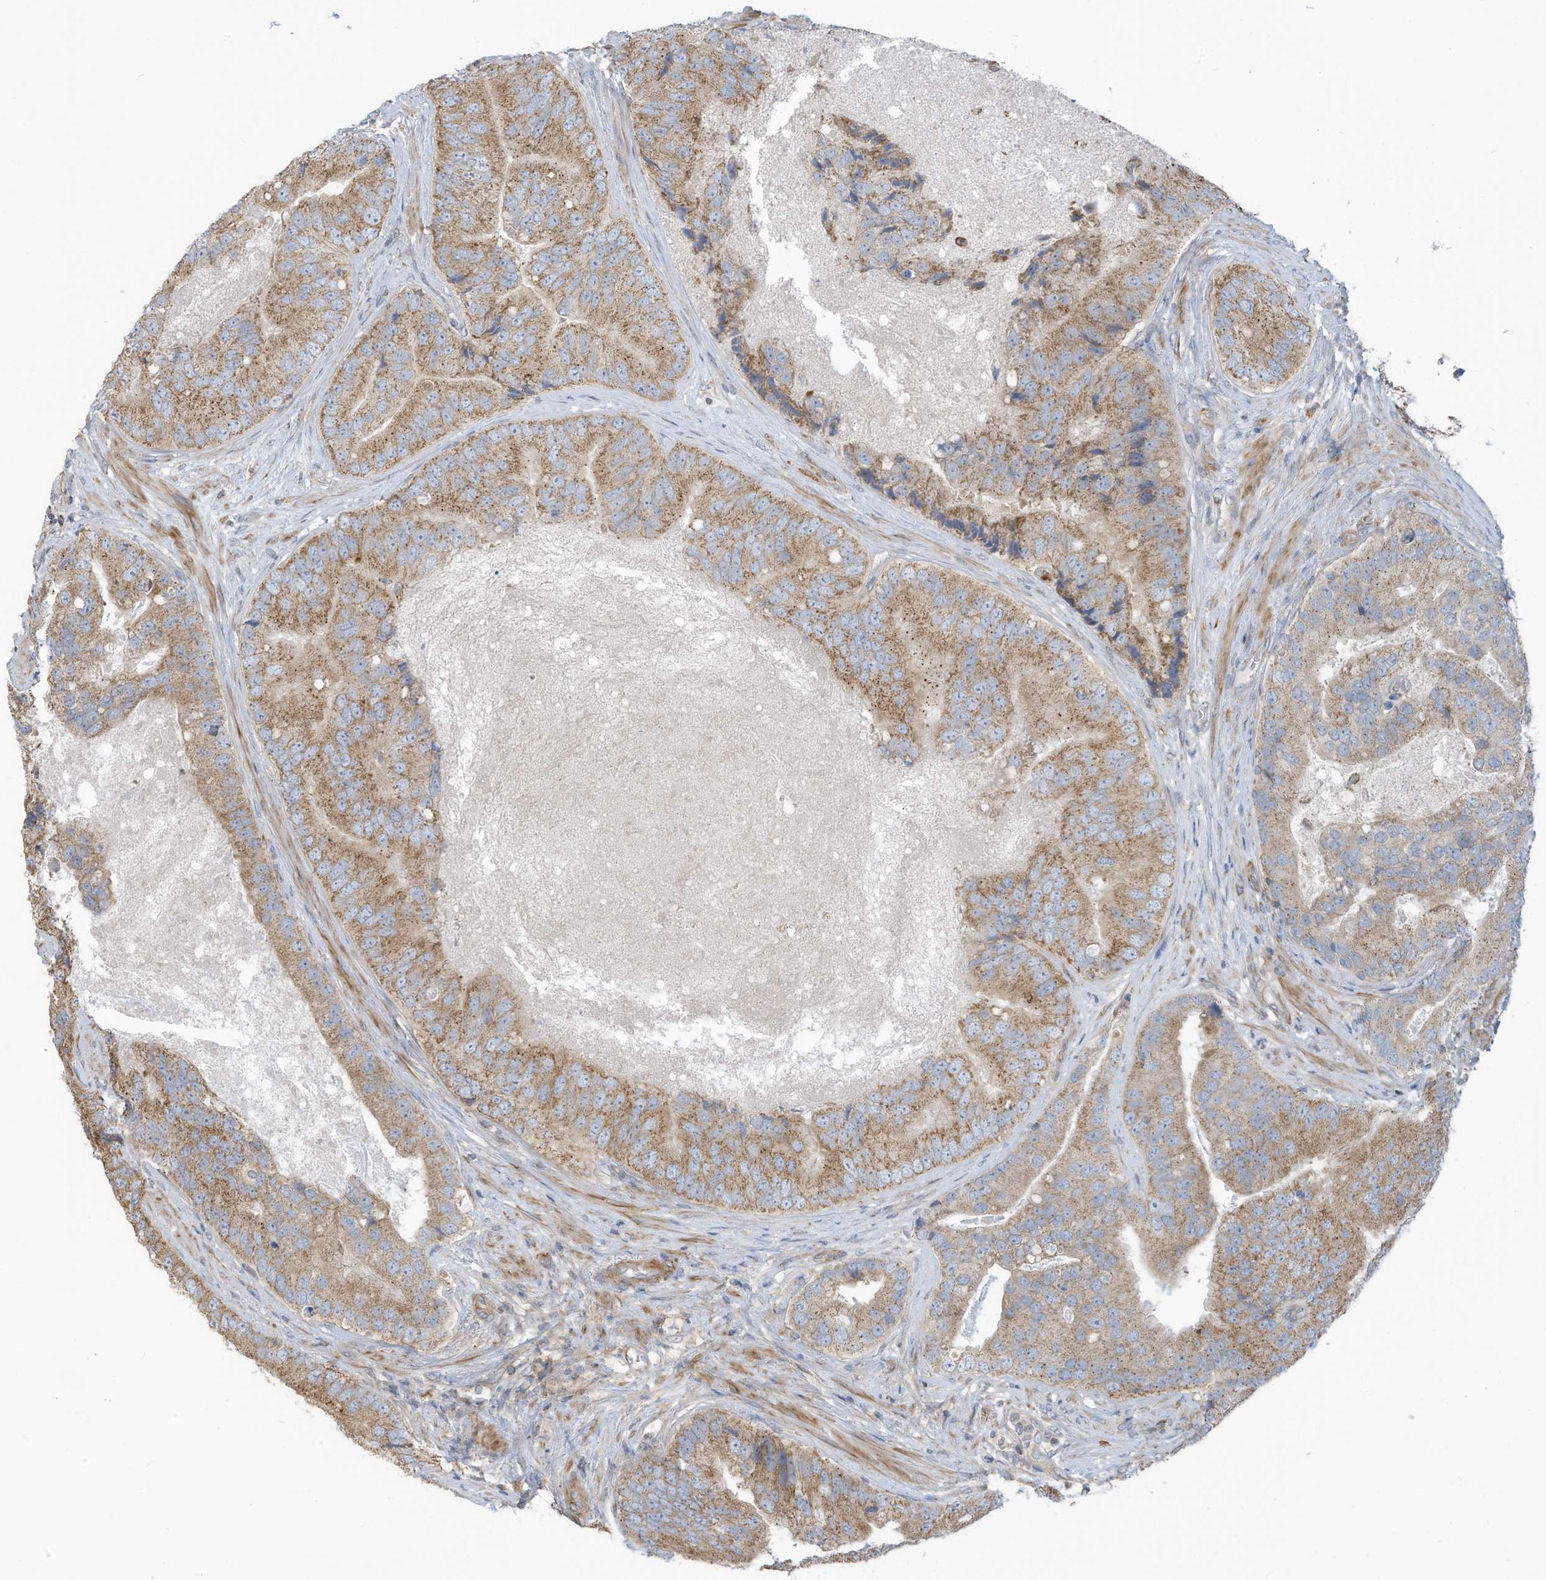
{"staining": {"intensity": "moderate", "quantity": ">75%", "location": "cytoplasmic/membranous"}, "tissue": "prostate cancer", "cell_type": "Tumor cells", "image_type": "cancer", "snomed": [{"axis": "morphology", "description": "Adenocarcinoma, High grade"}, {"axis": "topography", "description": "Prostate"}], "caption": "Immunohistochemical staining of human adenocarcinoma (high-grade) (prostate) displays medium levels of moderate cytoplasmic/membranous protein expression in approximately >75% of tumor cells.", "gene": "GTPBP2", "patient": {"sex": "male", "age": 70}}